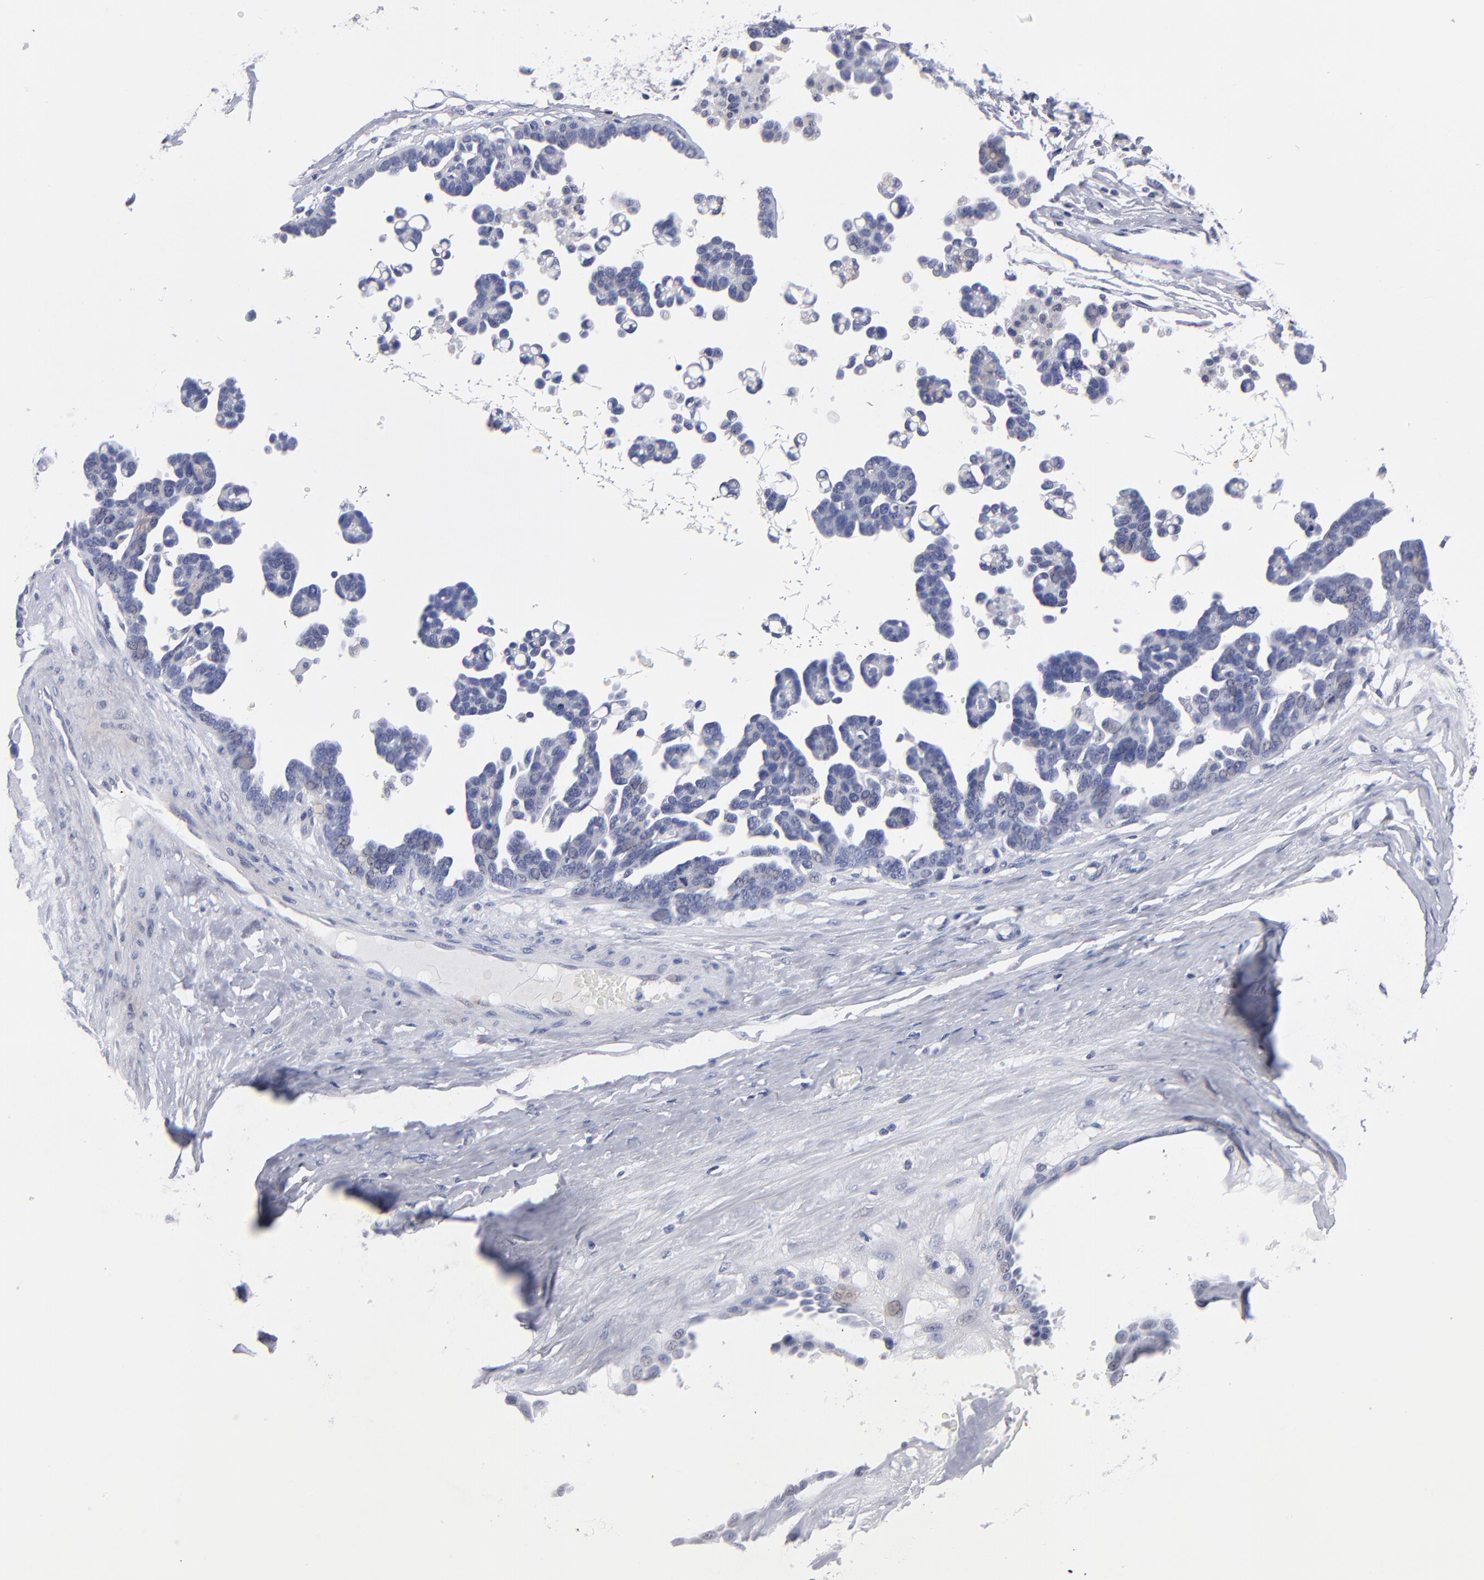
{"staining": {"intensity": "negative", "quantity": "none", "location": "none"}, "tissue": "ovarian cancer", "cell_type": "Tumor cells", "image_type": "cancer", "snomed": [{"axis": "morphology", "description": "Cystadenocarcinoma, serous, NOS"}, {"axis": "topography", "description": "Ovary"}], "caption": "This is a photomicrograph of immunohistochemistry staining of ovarian cancer, which shows no staining in tumor cells.", "gene": "FABP4", "patient": {"sex": "female", "age": 54}}